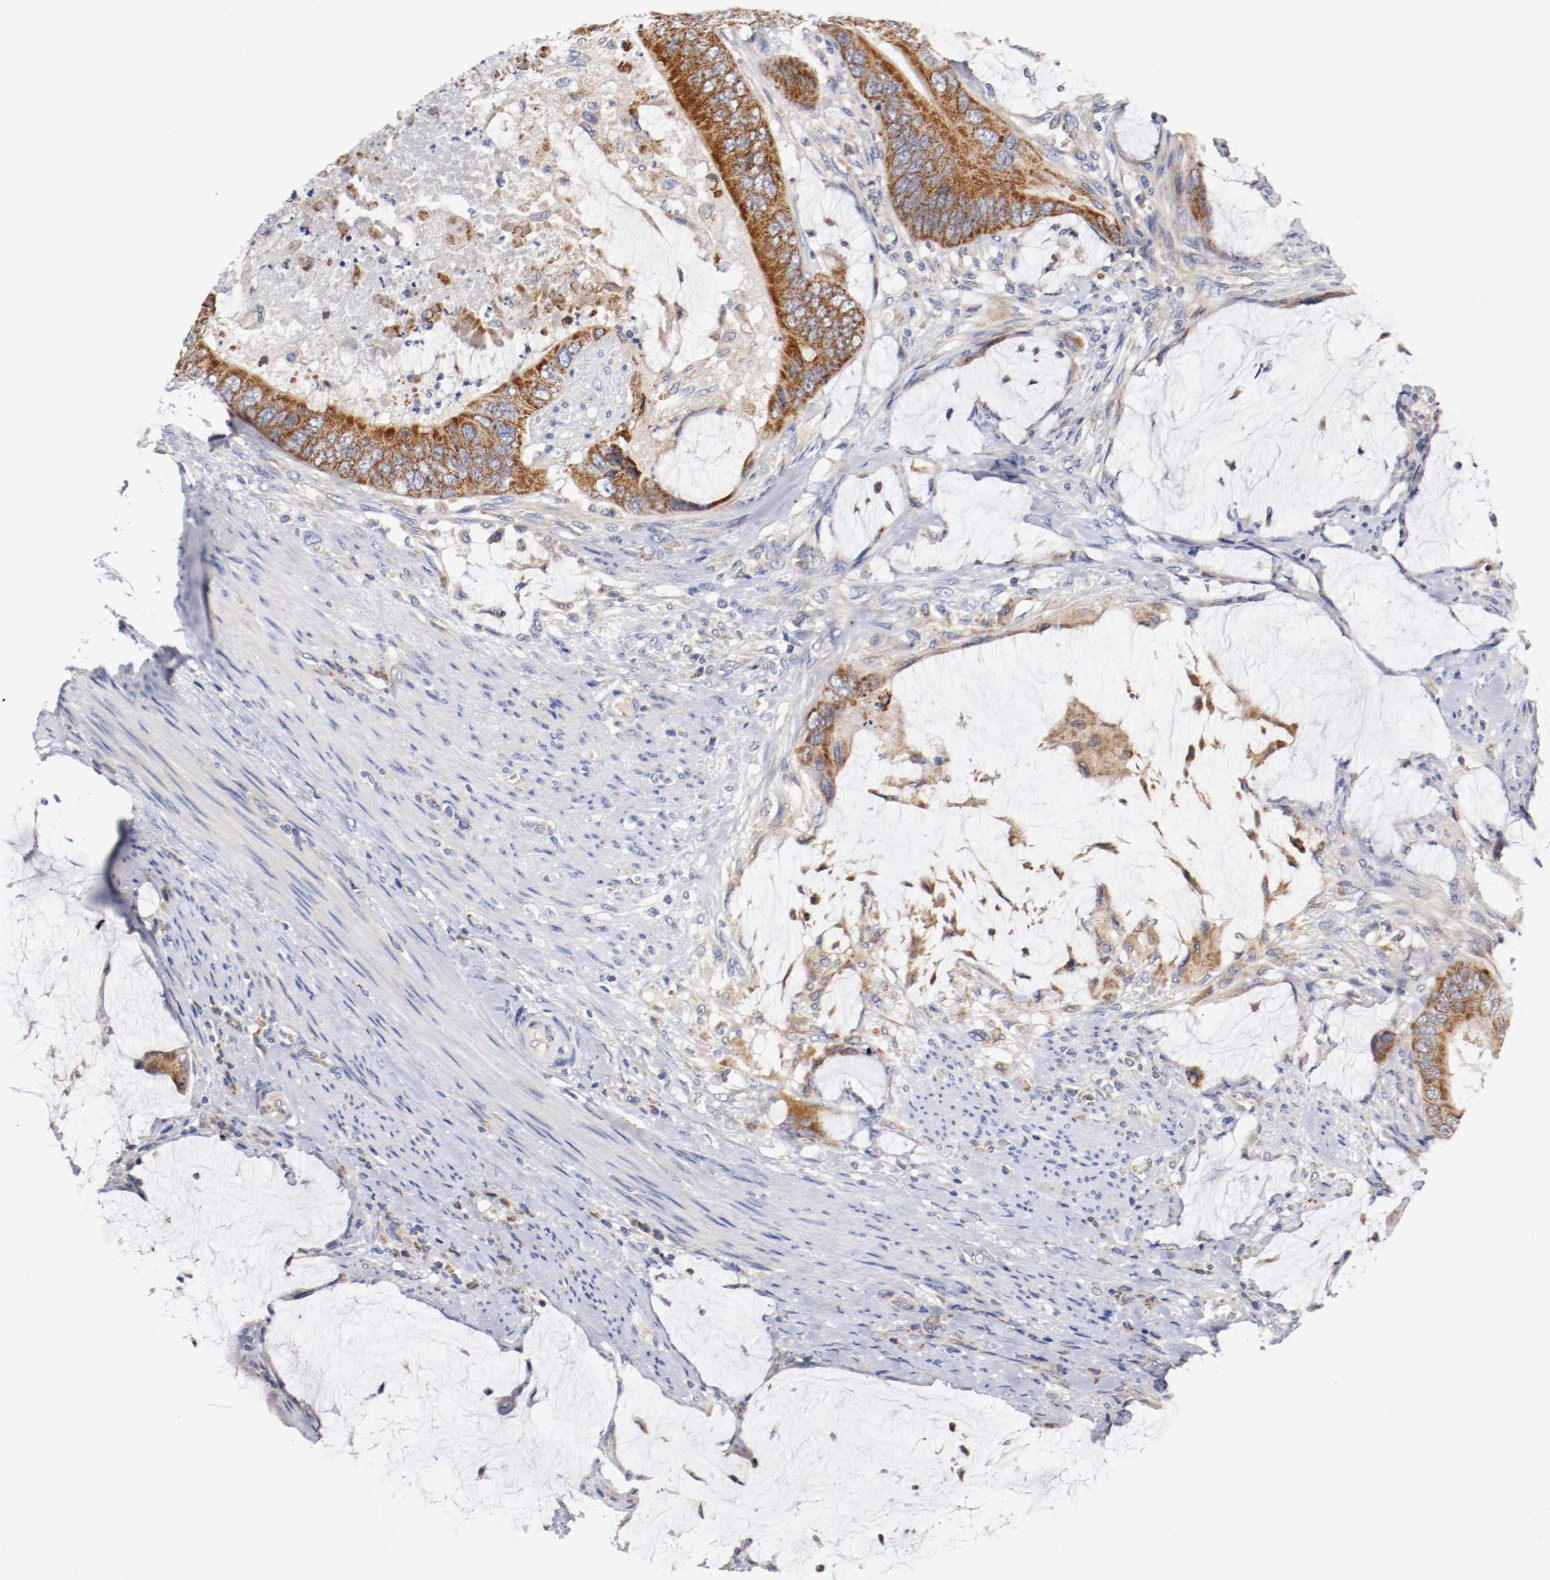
{"staining": {"intensity": "strong", "quantity": ">75%", "location": "cytoplasmic/membranous"}, "tissue": "colorectal cancer", "cell_type": "Tumor cells", "image_type": "cancer", "snomed": [{"axis": "morphology", "description": "Adenocarcinoma, NOS"}, {"axis": "topography", "description": "Rectum"}], "caption": "Colorectal cancer tissue shows strong cytoplasmic/membranous expression in about >75% of tumor cells, visualized by immunohistochemistry. (brown staining indicates protein expression, while blue staining denotes nuclei).", "gene": "PCSK6", "patient": {"sex": "female", "age": 77}}